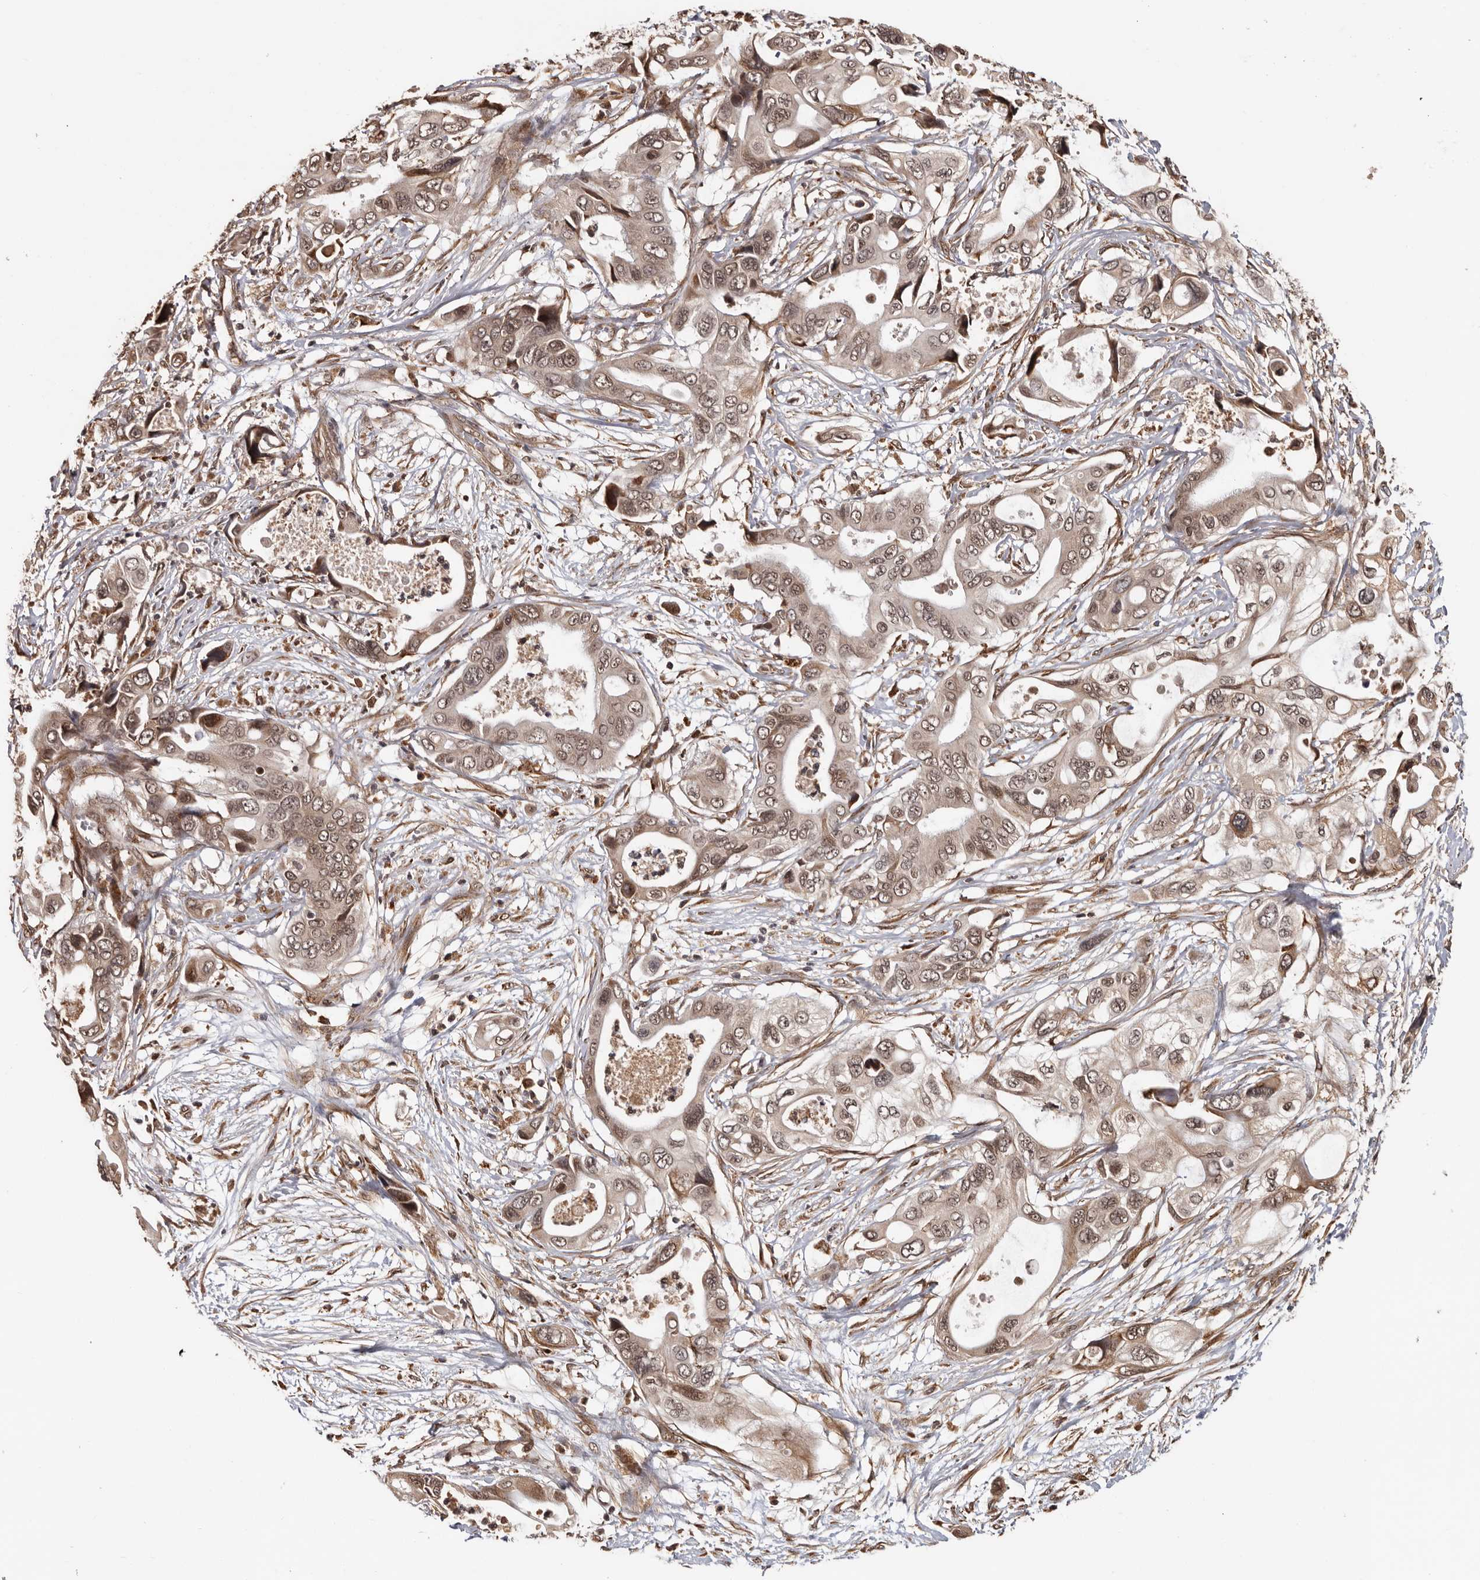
{"staining": {"intensity": "moderate", "quantity": ">75%", "location": "cytoplasmic/membranous,nuclear"}, "tissue": "pancreatic cancer", "cell_type": "Tumor cells", "image_type": "cancer", "snomed": [{"axis": "morphology", "description": "Adenocarcinoma, NOS"}, {"axis": "topography", "description": "Pancreas"}], "caption": "Brown immunohistochemical staining in human pancreatic adenocarcinoma exhibits moderate cytoplasmic/membranous and nuclear staining in about >75% of tumor cells.", "gene": "ZNF83", "patient": {"sex": "male", "age": 66}}